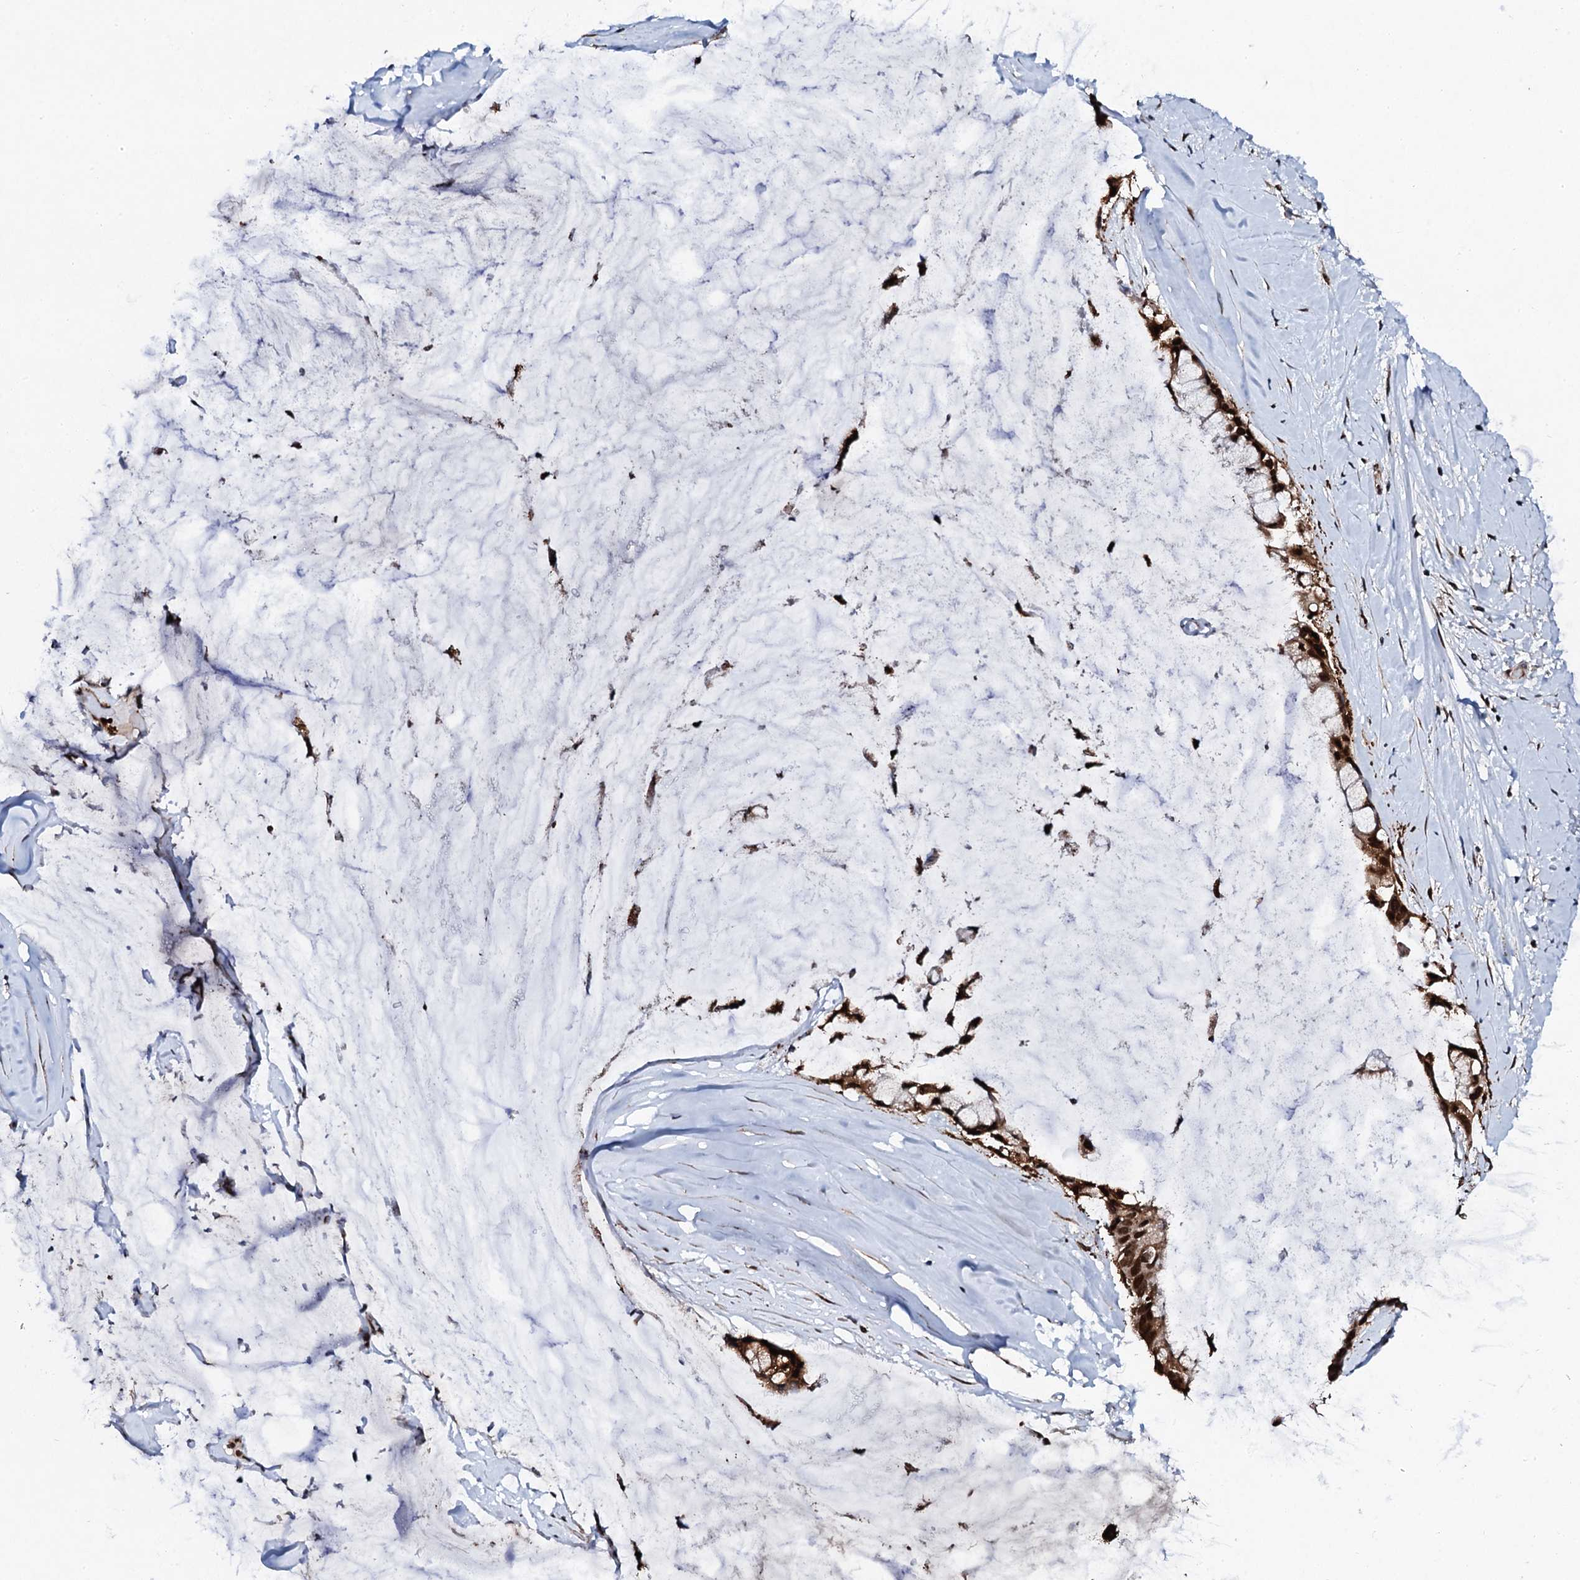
{"staining": {"intensity": "strong", "quantity": ">75%", "location": "cytoplasmic/membranous,nuclear"}, "tissue": "ovarian cancer", "cell_type": "Tumor cells", "image_type": "cancer", "snomed": [{"axis": "morphology", "description": "Cystadenocarcinoma, mucinous, NOS"}, {"axis": "topography", "description": "Ovary"}], "caption": "Protein expression analysis of ovarian cancer shows strong cytoplasmic/membranous and nuclear staining in about >75% of tumor cells.", "gene": "CSTF3", "patient": {"sex": "female", "age": 39}}